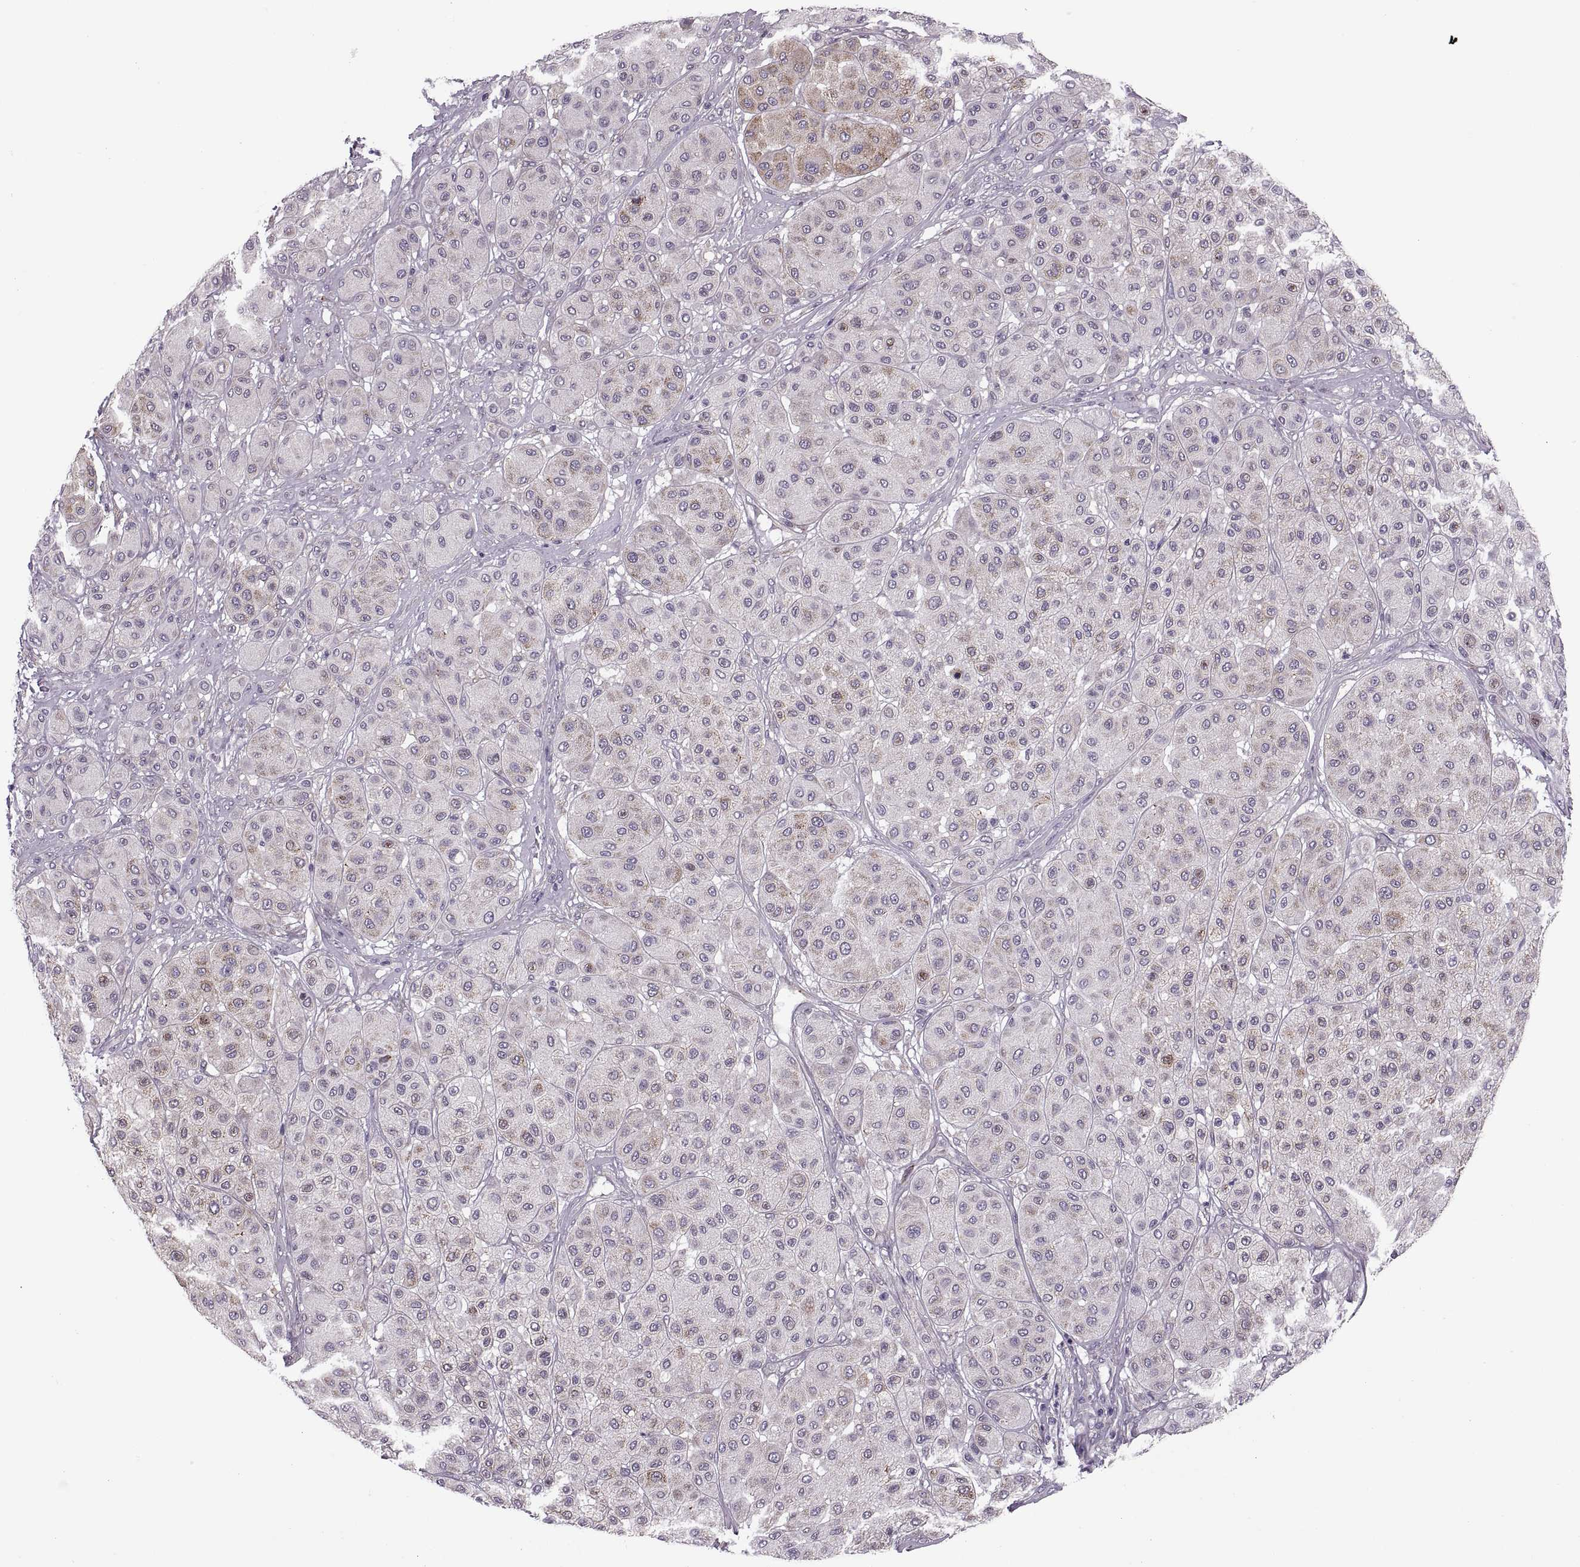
{"staining": {"intensity": "weak", "quantity": ">75%", "location": "cytoplasmic/membranous"}, "tissue": "melanoma", "cell_type": "Tumor cells", "image_type": "cancer", "snomed": [{"axis": "morphology", "description": "Malignant melanoma, Metastatic site"}, {"axis": "topography", "description": "Smooth muscle"}], "caption": "Melanoma stained for a protein (brown) reveals weak cytoplasmic/membranous positive expression in approximately >75% of tumor cells.", "gene": "LETM2", "patient": {"sex": "male", "age": 41}}